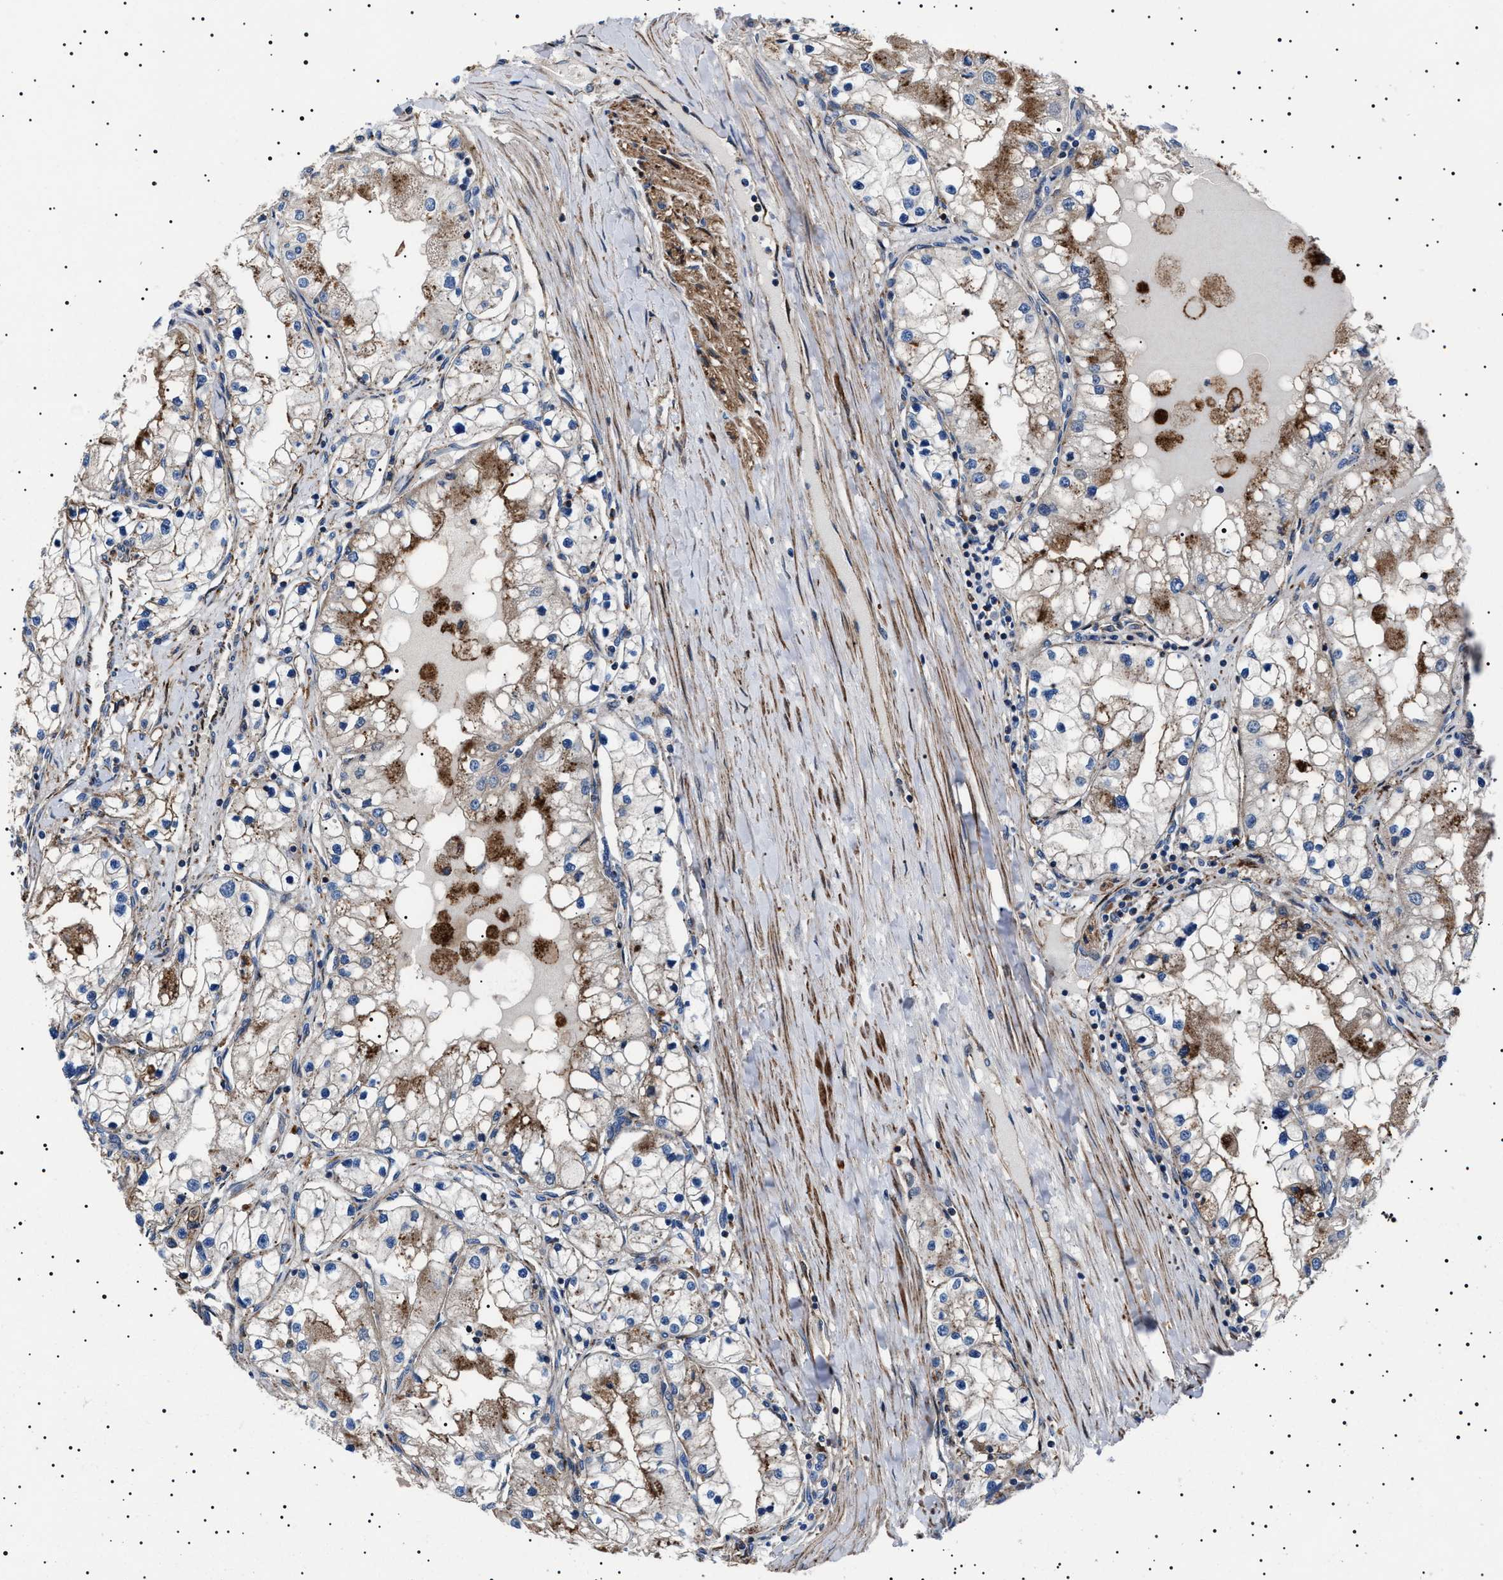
{"staining": {"intensity": "moderate", "quantity": "25%-75%", "location": "cytoplasmic/membranous"}, "tissue": "renal cancer", "cell_type": "Tumor cells", "image_type": "cancer", "snomed": [{"axis": "morphology", "description": "Adenocarcinoma, NOS"}, {"axis": "topography", "description": "Kidney"}], "caption": "About 25%-75% of tumor cells in human adenocarcinoma (renal) reveal moderate cytoplasmic/membranous protein staining as visualized by brown immunohistochemical staining.", "gene": "NEU1", "patient": {"sex": "male", "age": 68}}